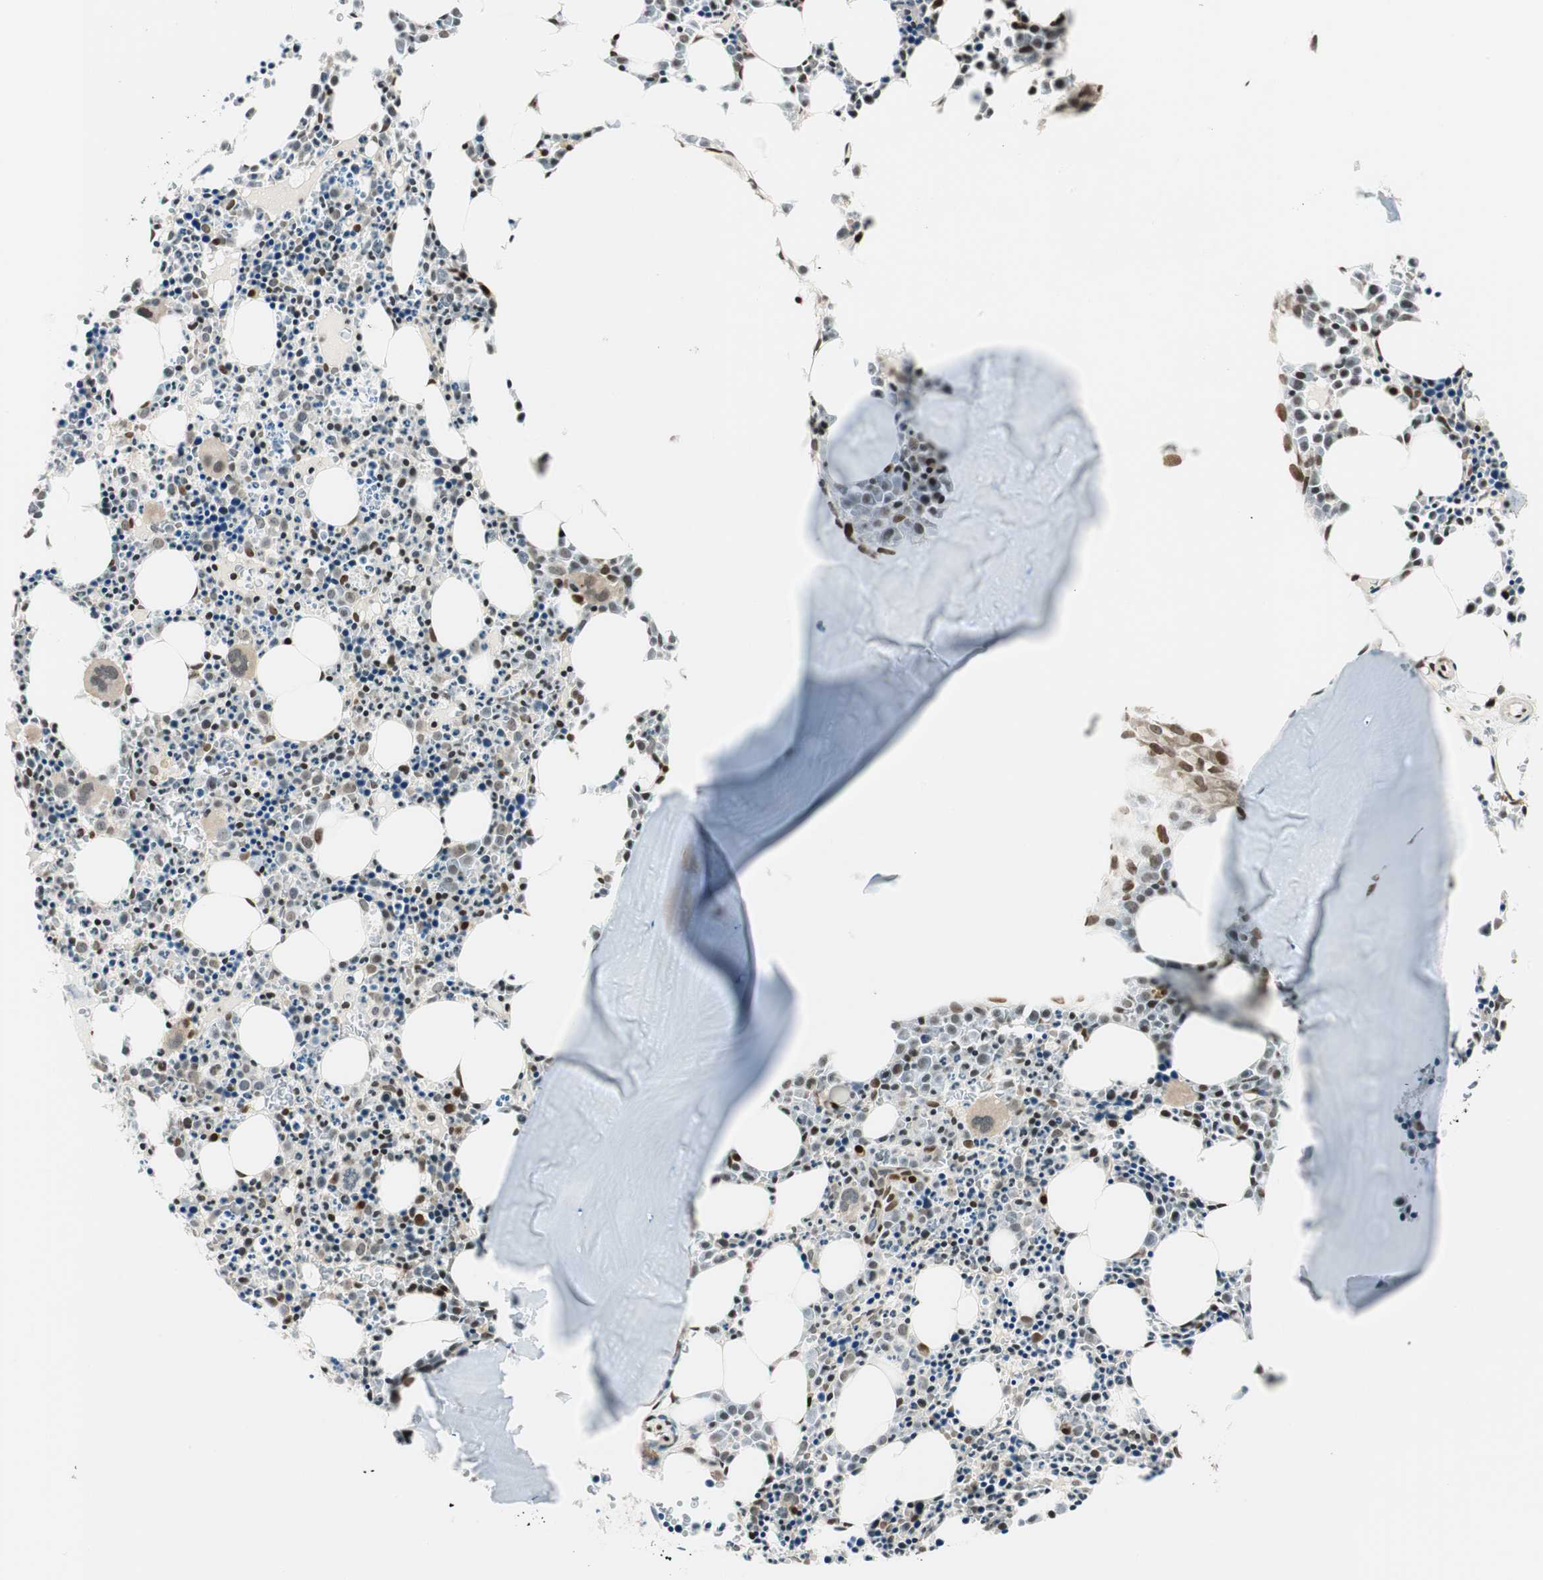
{"staining": {"intensity": "strong", "quantity": "25%-75%", "location": "nuclear"}, "tissue": "bone marrow", "cell_type": "Hematopoietic cells", "image_type": "normal", "snomed": [{"axis": "morphology", "description": "Normal tissue, NOS"}, {"axis": "morphology", "description": "Inflammation, NOS"}, {"axis": "topography", "description": "Bone marrow"}], "caption": "Protein positivity by immunohistochemistry exhibits strong nuclear staining in about 25%-75% of hematopoietic cells in normal bone marrow.", "gene": "RING1", "patient": {"sex": "female", "age": 17}}